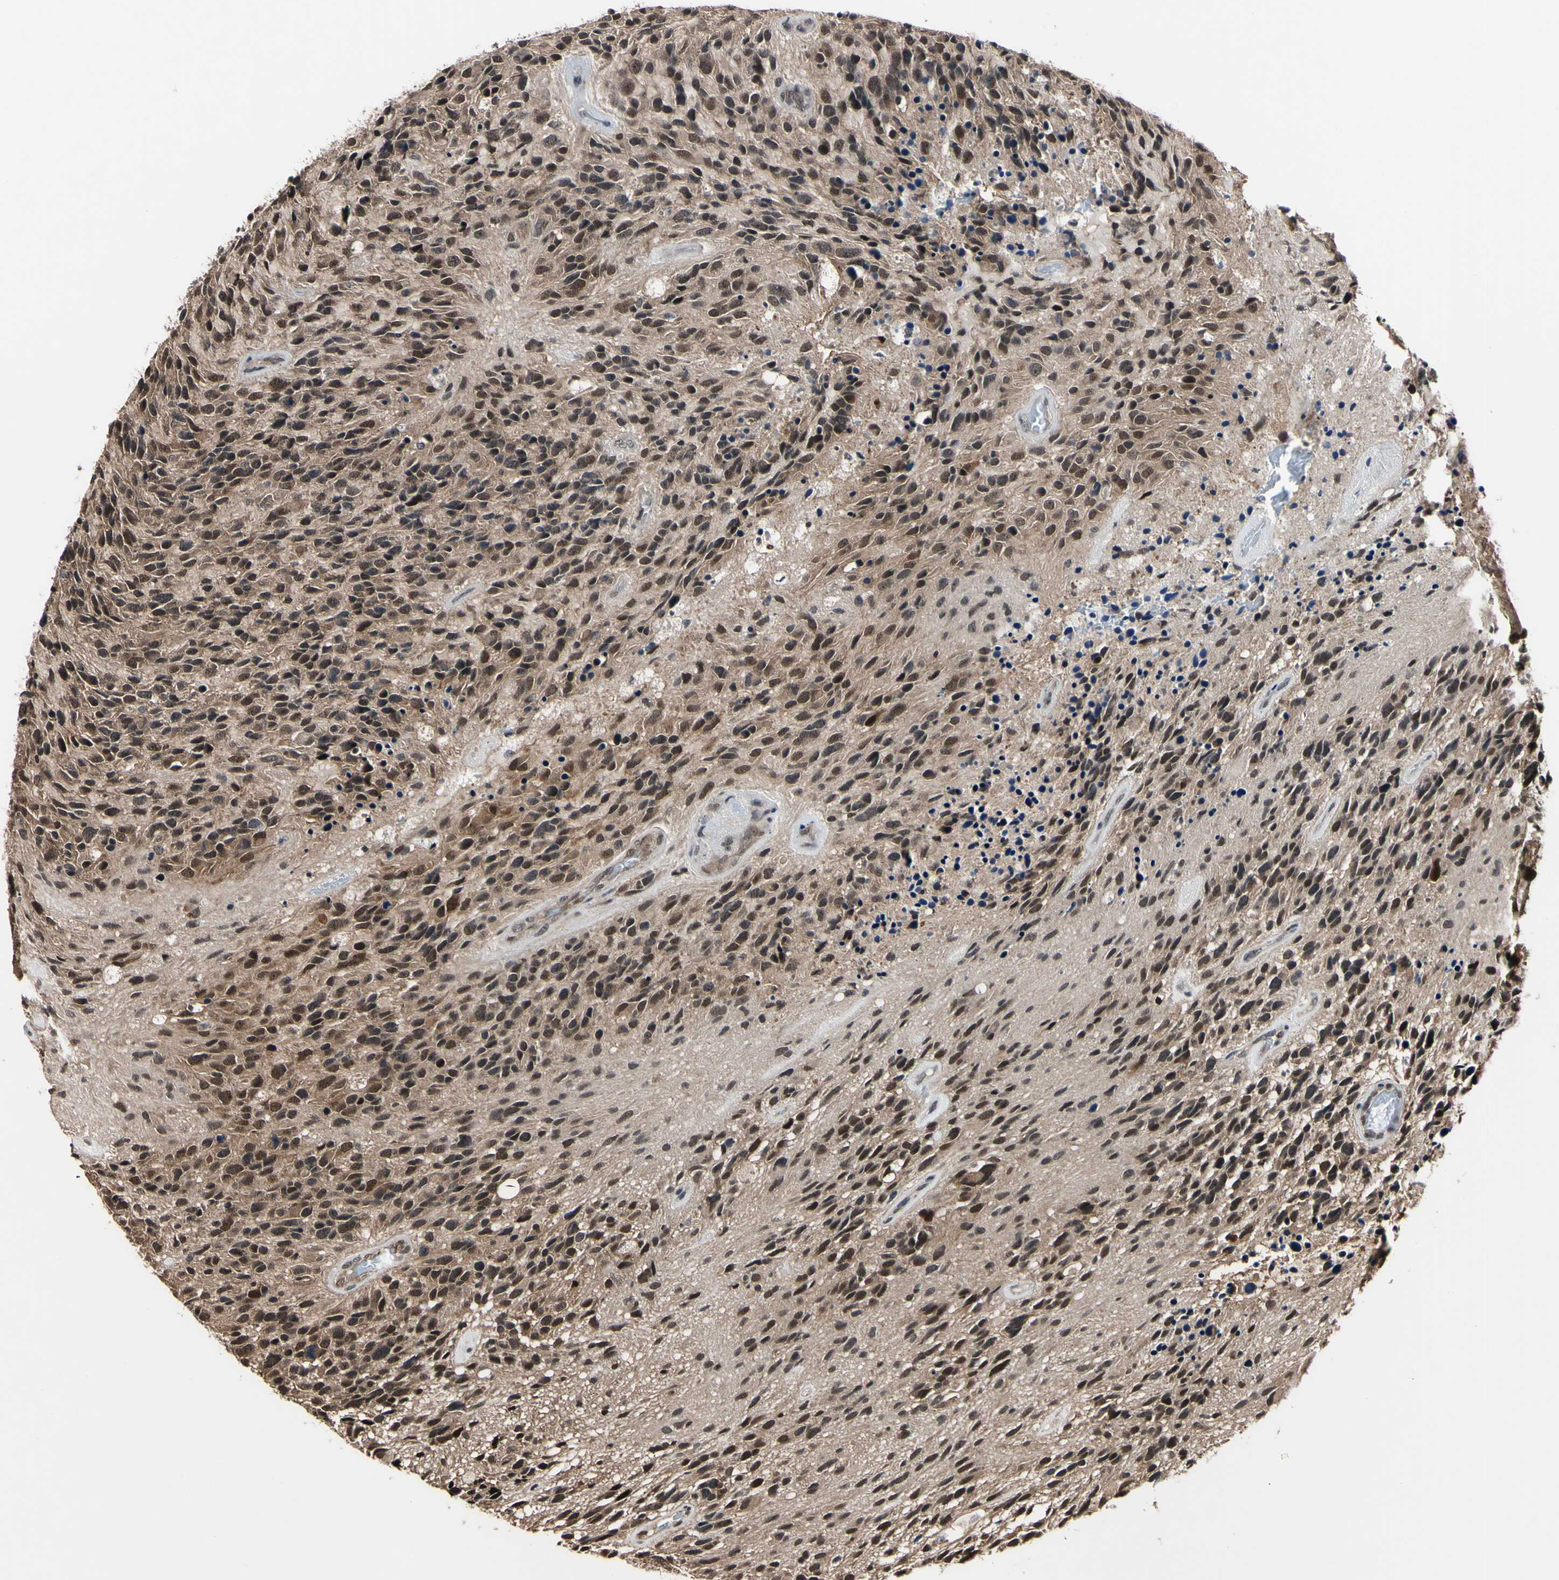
{"staining": {"intensity": "weak", "quantity": ">75%", "location": "cytoplasmic/membranous,nuclear"}, "tissue": "glioma", "cell_type": "Tumor cells", "image_type": "cancer", "snomed": [{"axis": "morphology", "description": "Glioma, malignant, High grade"}, {"axis": "topography", "description": "Brain"}], "caption": "The micrograph displays immunohistochemical staining of malignant high-grade glioma. There is weak cytoplasmic/membranous and nuclear staining is appreciated in approximately >75% of tumor cells.", "gene": "PSMD10", "patient": {"sex": "female", "age": 58}}